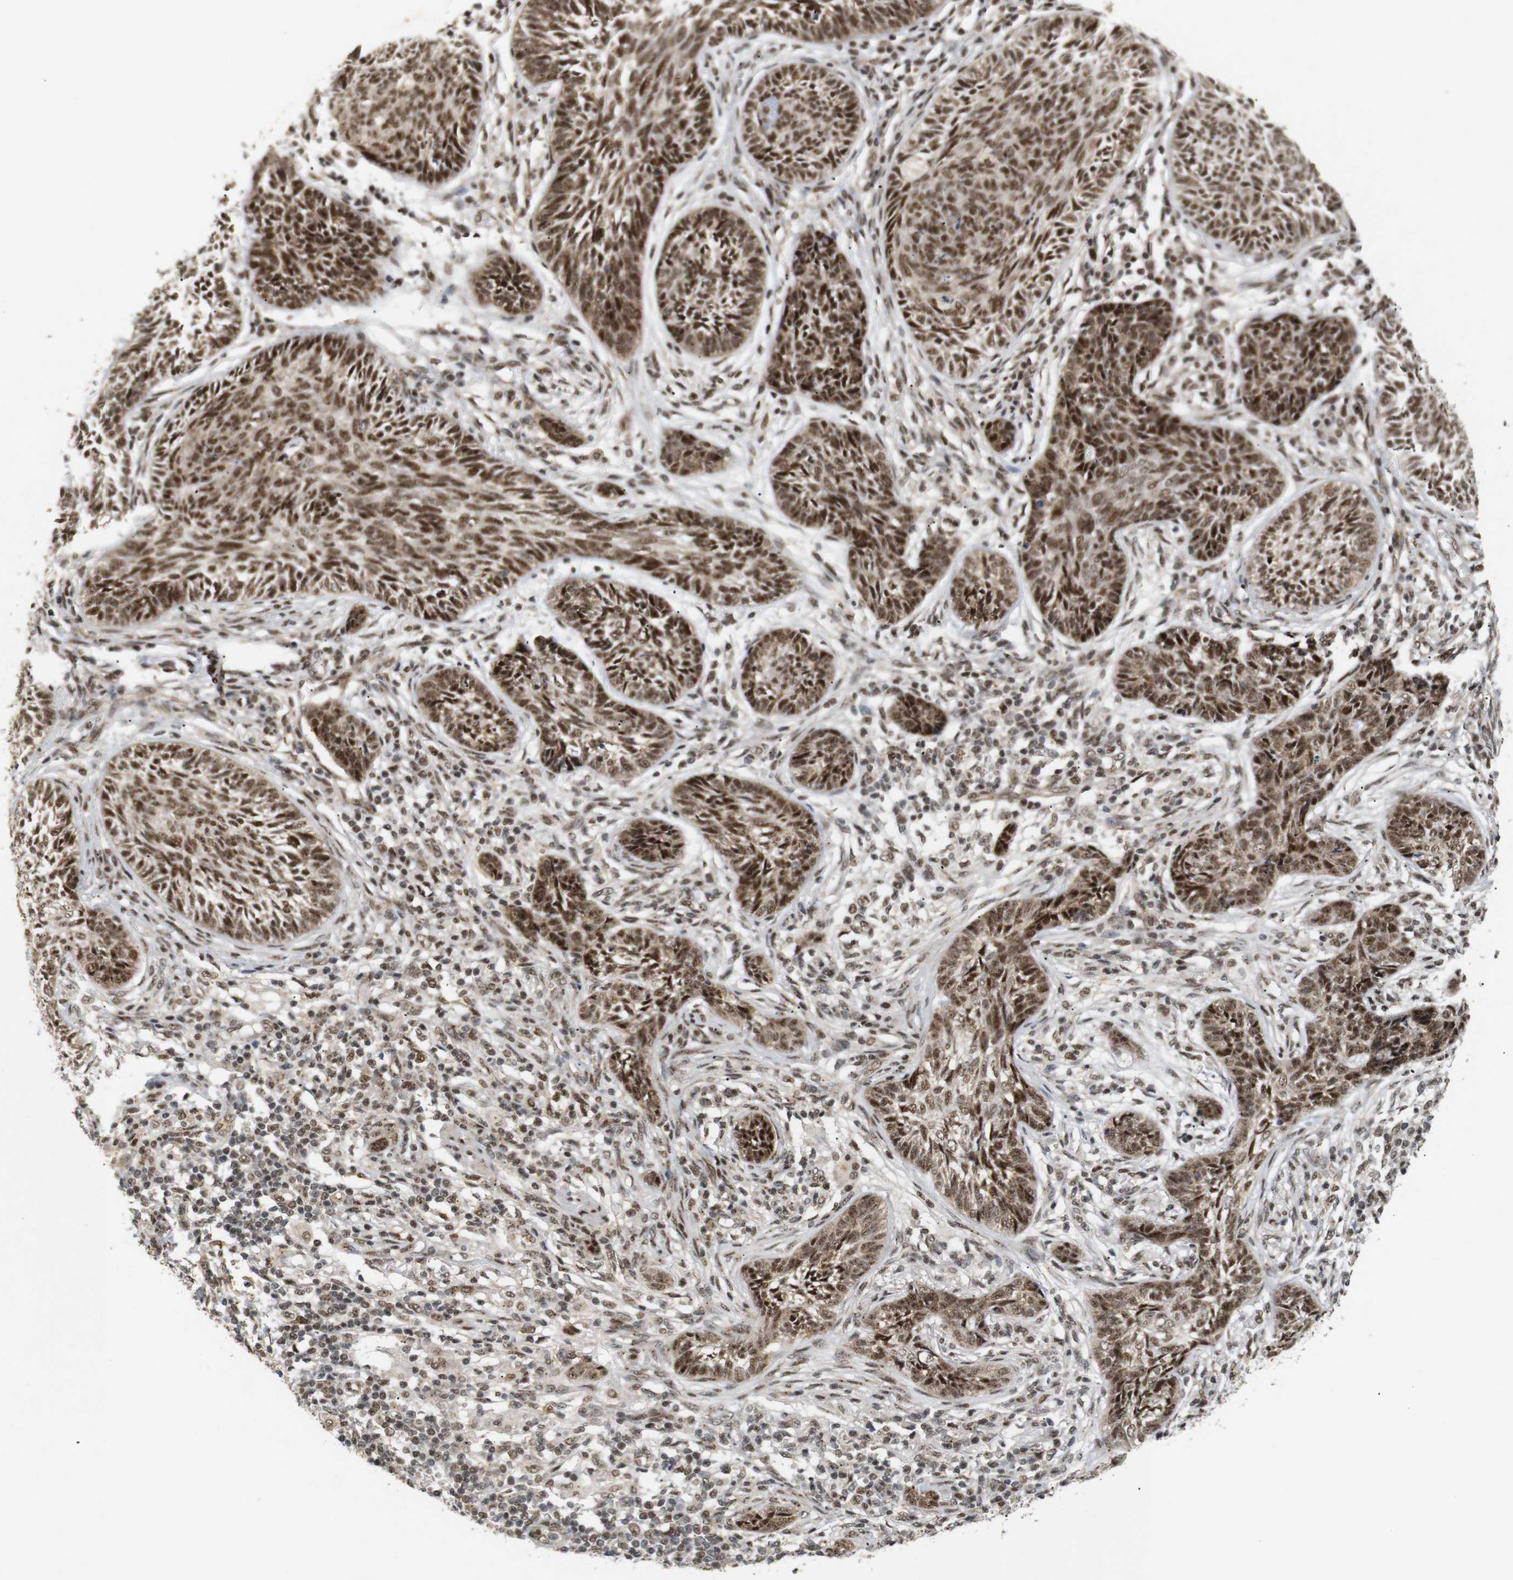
{"staining": {"intensity": "moderate", "quantity": ">75%", "location": "cytoplasmic/membranous,nuclear"}, "tissue": "skin cancer", "cell_type": "Tumor cells", "image_type": "cancer", "snomed": [{"axis": "morphology", "description": "Papilloma, NOS"}, {"axis": "morphology", "description": "Basal cell carcinoma"}, {"axis": "topography", "description": "Skin"}], "caption": "Human skin papilloma stained for a protein (brown) exhibits moderate cytoplasmic/membranous and nuclear positive staining in about >75% of tumor cells.", "gene": "PYM1", "patient": {"sex": "male", "age": 87}}